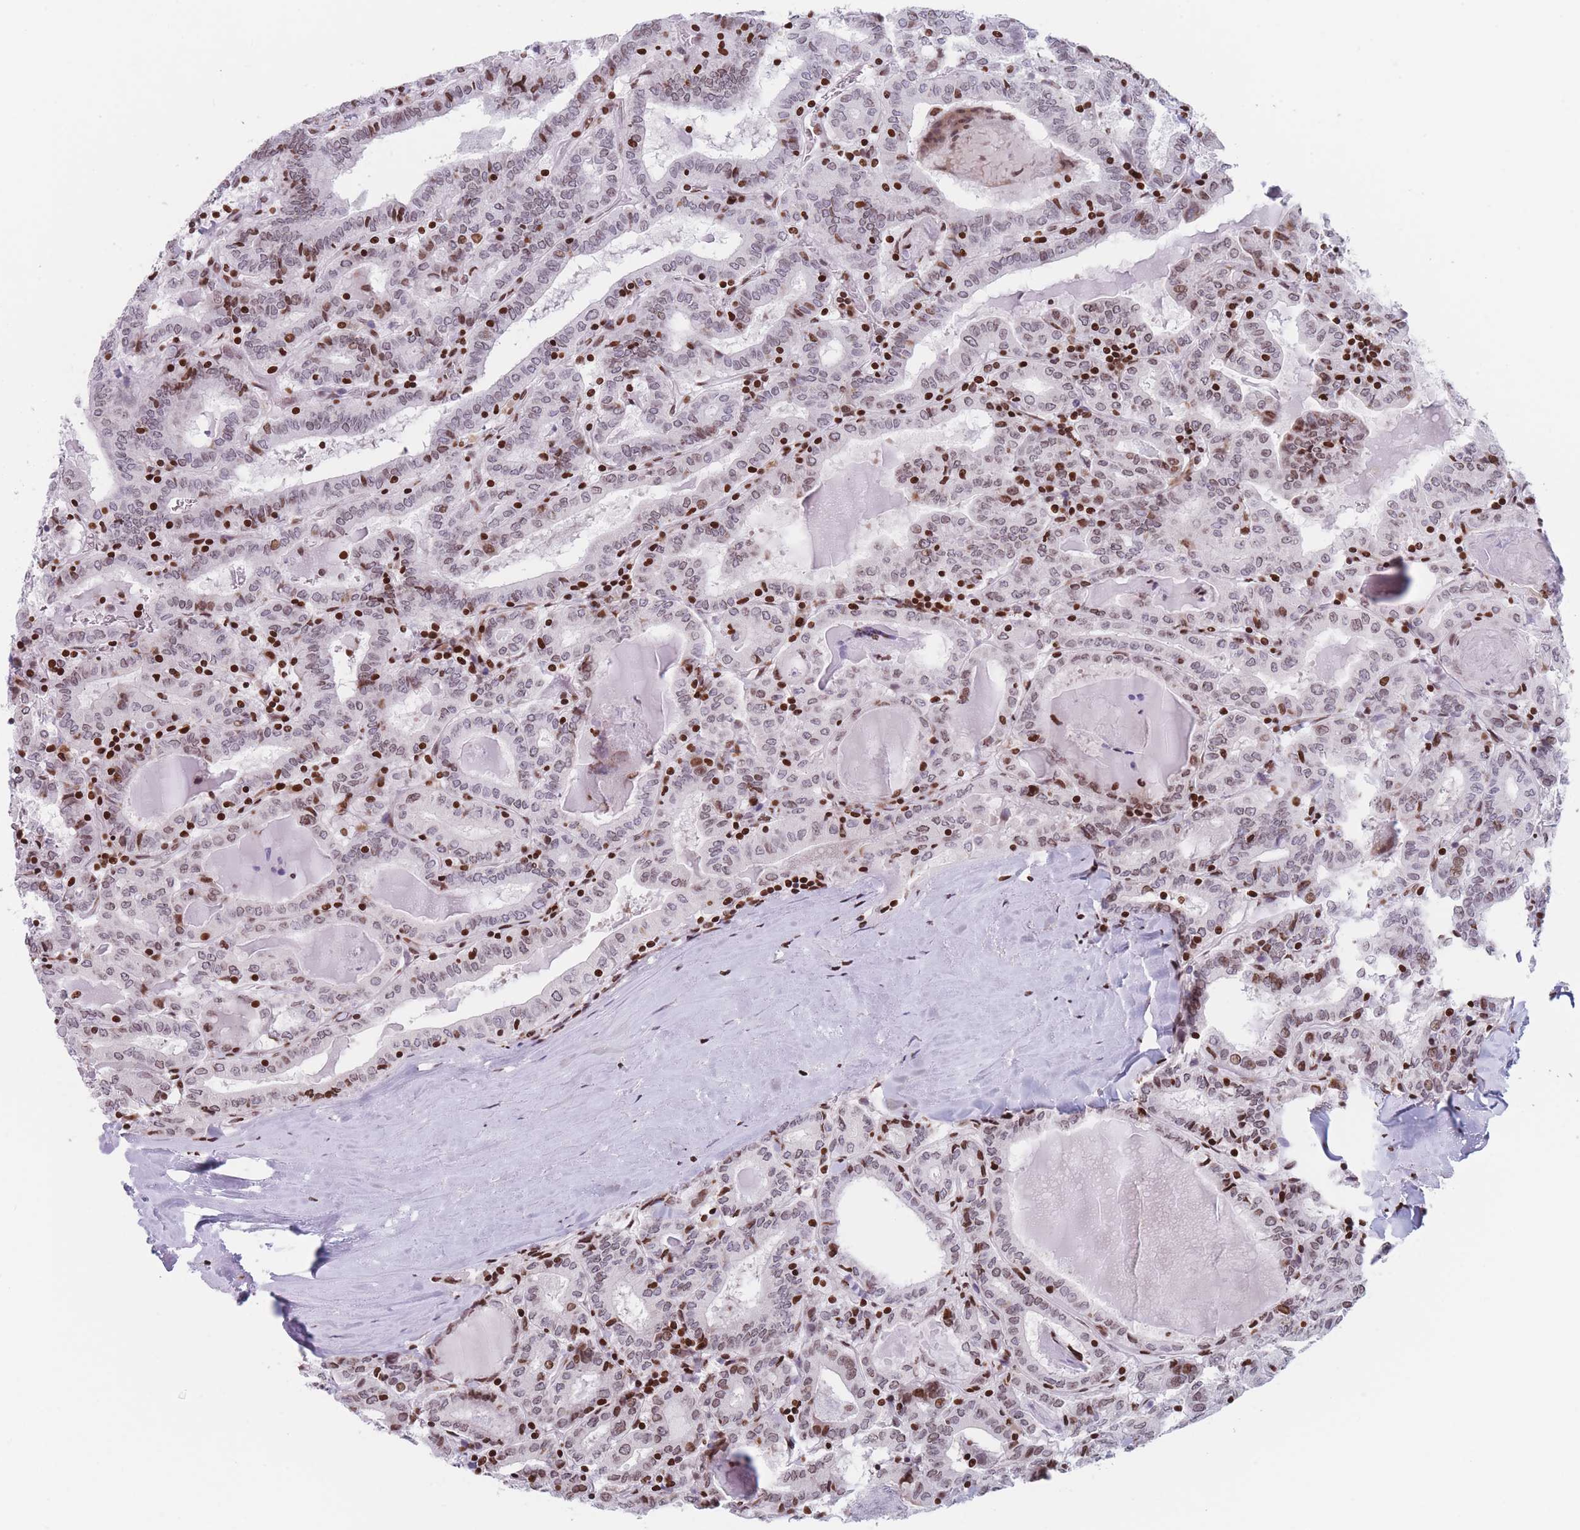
{"staining": {"intensity": "moderate", "quantity": "25%-75%", "location": "nuclear"}, "tissue": "thyroid cancer", "cell_type": "Tumor cells", "image_type": "cancer", "snomed": [{"axis": "morphology", "description": "Papillary adenocarcinoma, NOS"}, {"axis": "topography", "description": "Thyroid gland"}], "caption": "IHC staining of thyroid cancer, which demonstrates medium levels of moderate nuclear positivity in about 25%-75% of tumor cells indicating moderate nuclear protein positivity. The staining was performed using DAB (brown) for protein detection and nuclei were counterstained in hematoxylin (blue).", "gene": "AK9", "patient": {"sex": "female", "age": 72}}